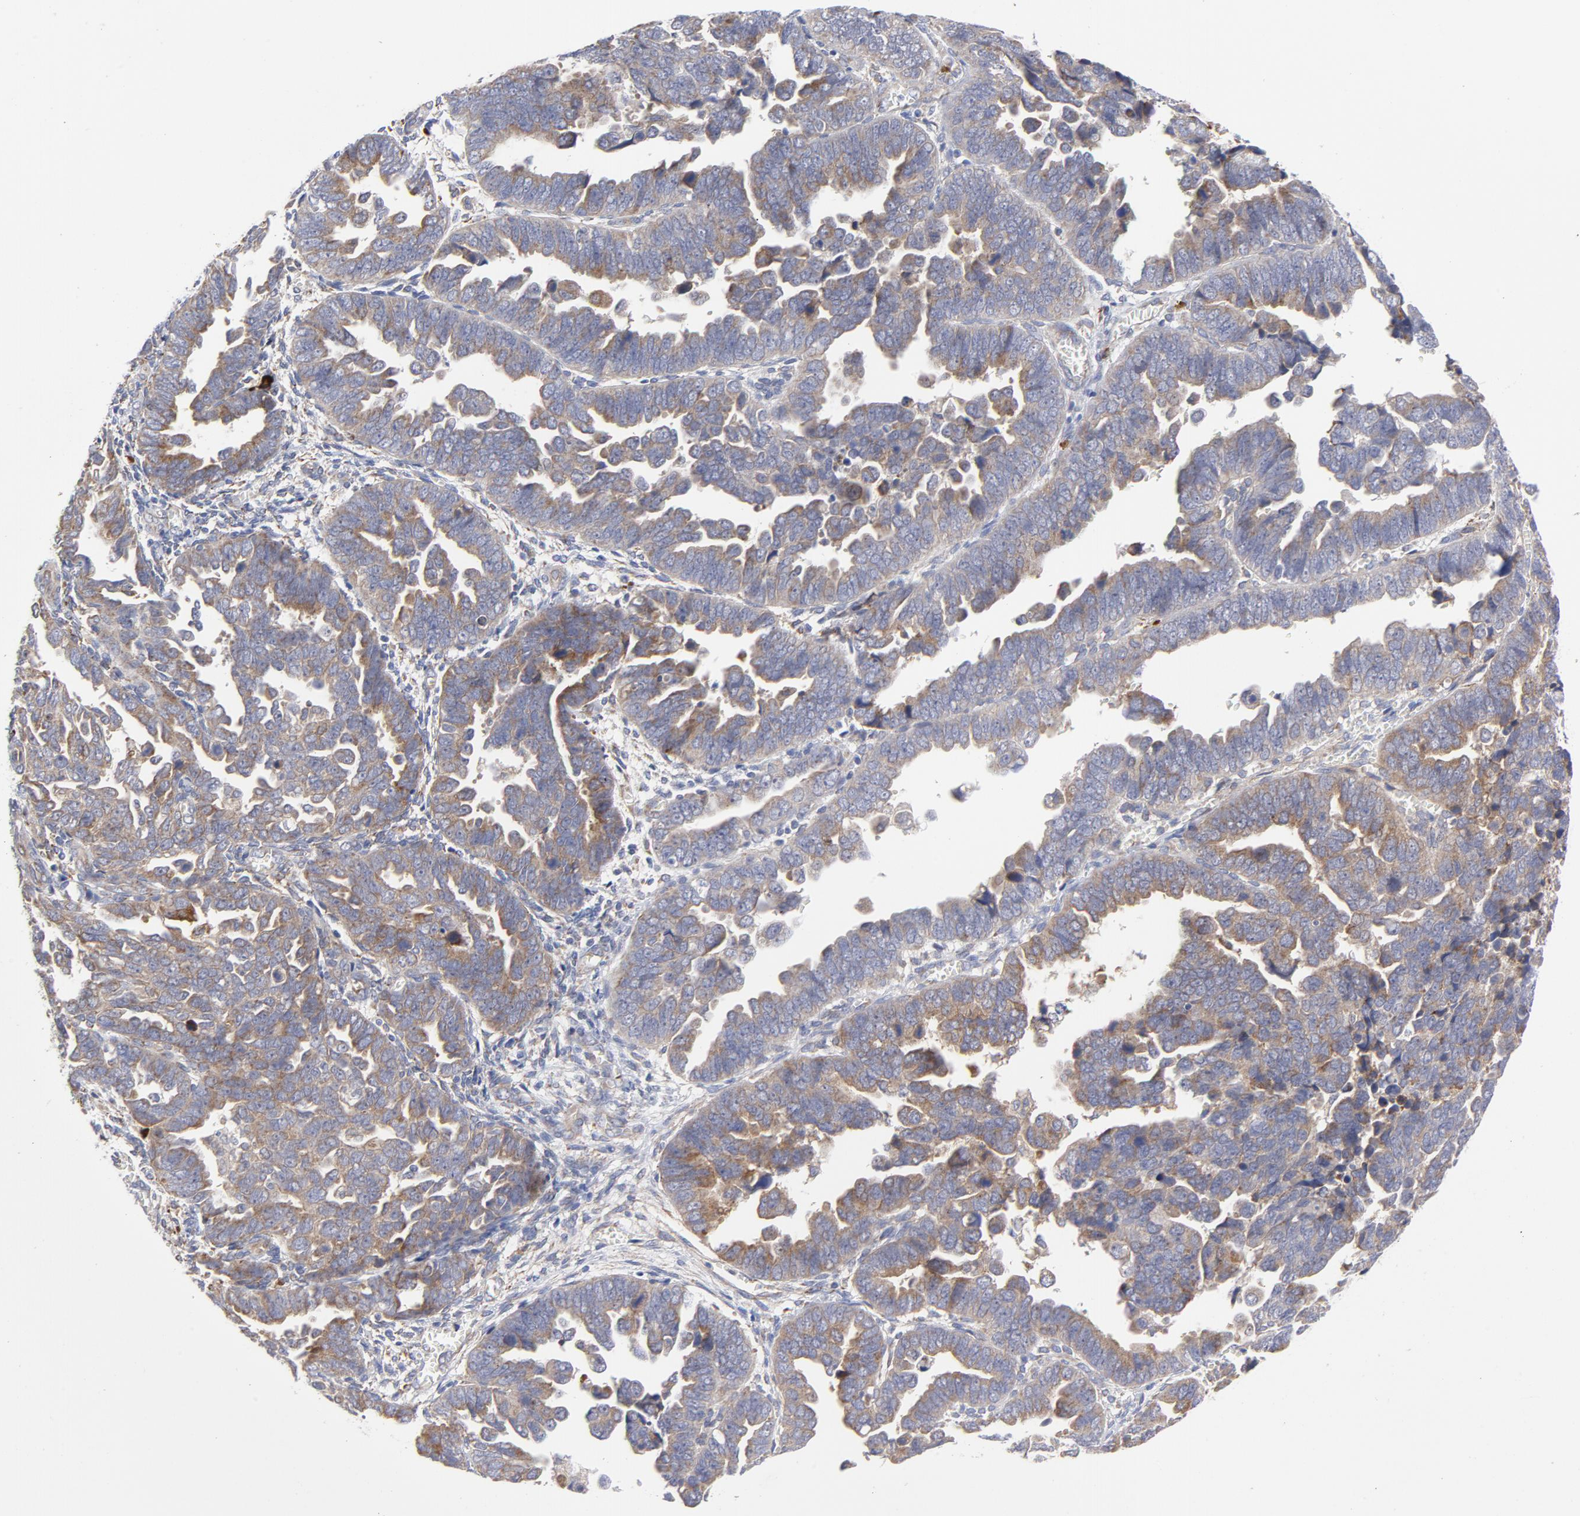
{"staining": {"intensity": "weak", "quantity": ">75%", "location": "cytoplasmic/membranous"}, "tissue": "endometrial cancer", "cell_type": "Tumor cells", "image_type": "cancer", "snomed": [{"axis": "morphology", "description": "Adenocarcinoma, NOS"}, {"axis": "topography", "description": "Endometrium"}], "caption": "High-magnification brightfield microscopy of endometrial adenocarcinoma stained with DAB (brown) and counterstained with hematoxylin (blue). tumor cells exhibit weak cytoplasmic/membranous staining is appreciated in approximately>75% of cells.", "gene": "RAPGEF3", "patient": {"sex": "female", "age": 75}}